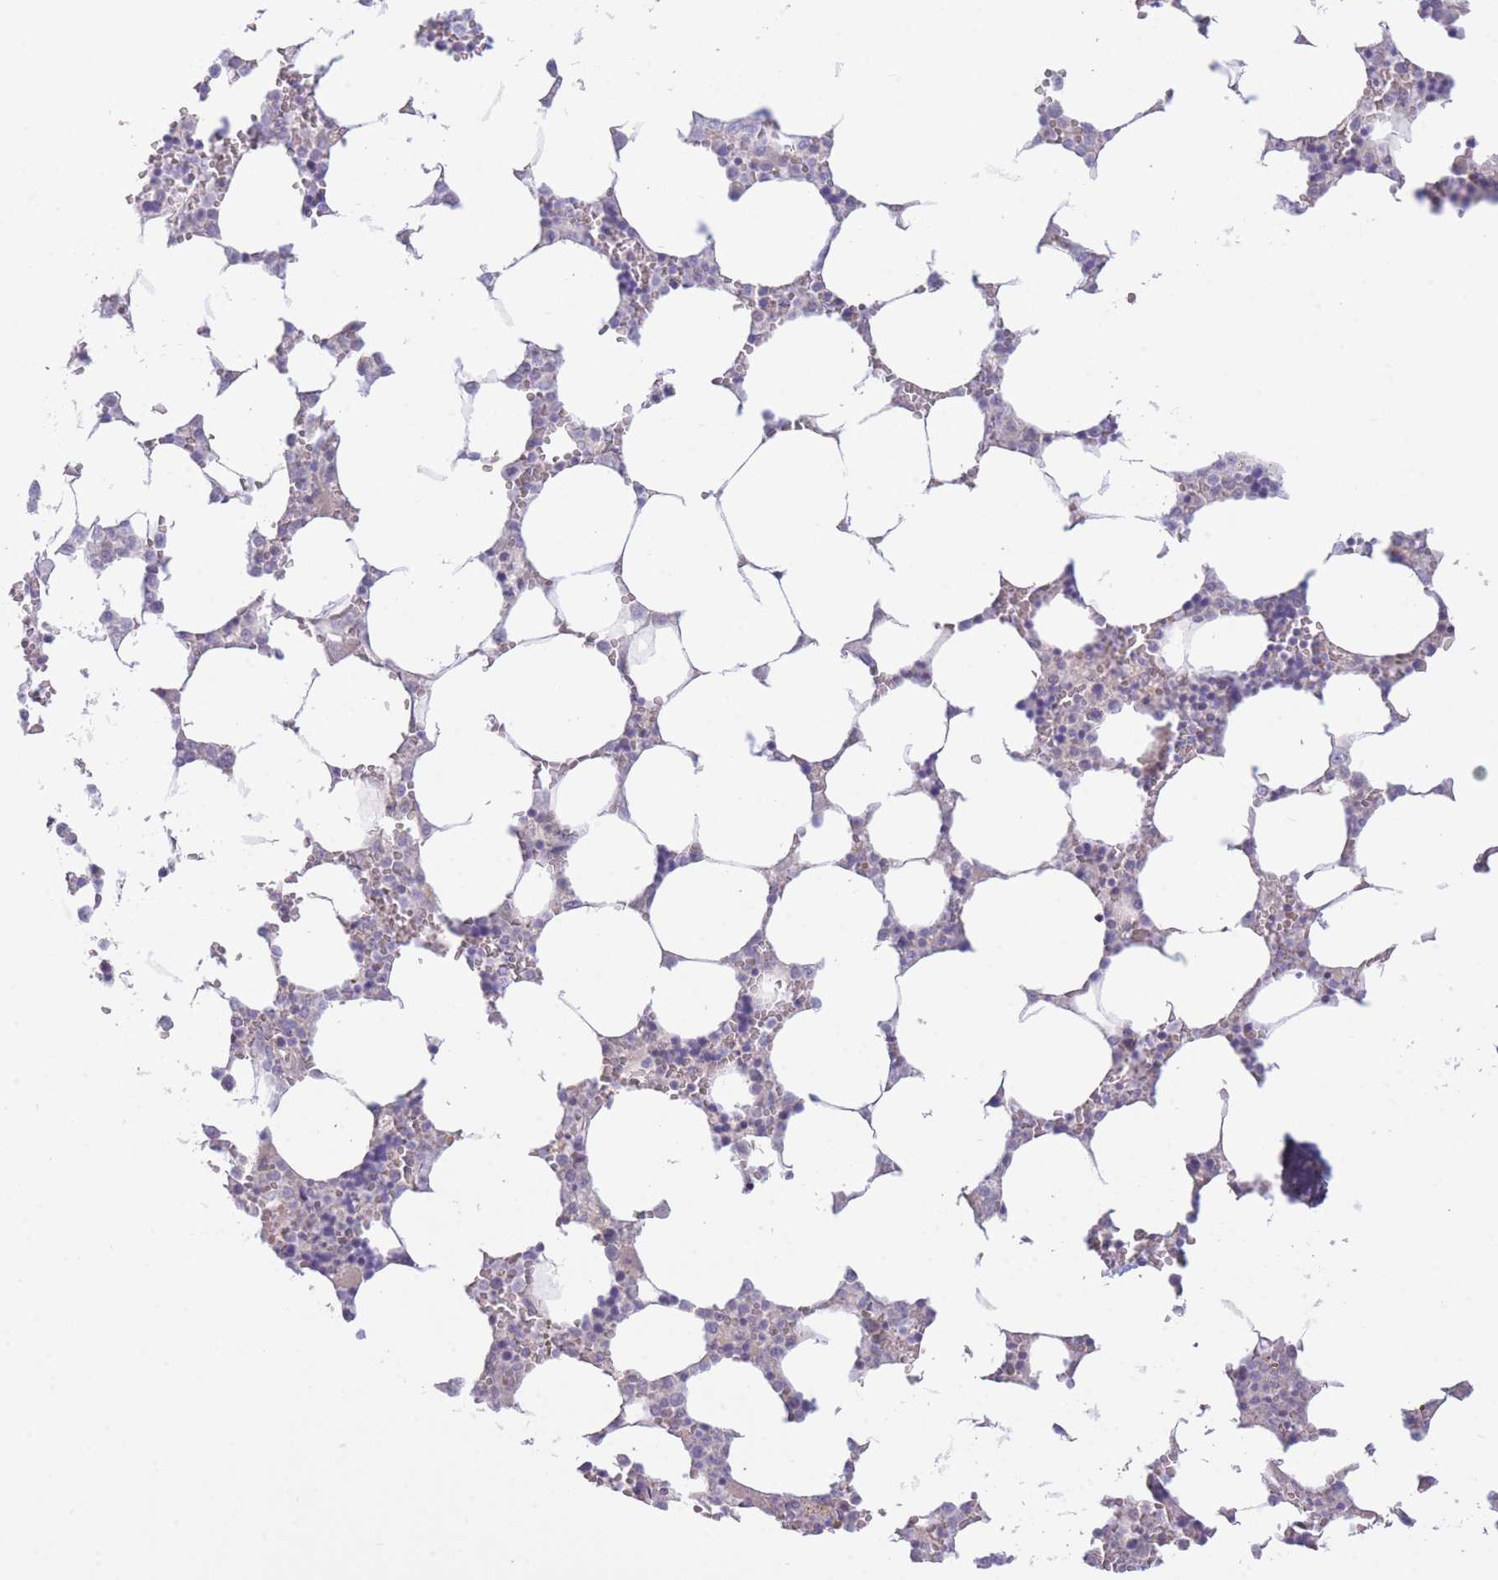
{"staining": {"intensity": "negative", "quantity": "none", "location": "none"}, "tissue": "bone marrow", "cell_type": "Hematopoietic cells", "image_type": "normal", "snomed": [{"axis": "morphology", "description": "Normal tissue, NOS"}, {"axis": "topography", "description": "Bone marrow"}], "caption": "Immunohistochemical staining of unremarkable bone marrow shows no significant staining in hematopoietic cells. The staining is performed using DAB brown chromogen with nuclei counter-stained in using hematoxylin.", "gene": "FBXO46", "patient": {"sex": "male", "age": 64}}